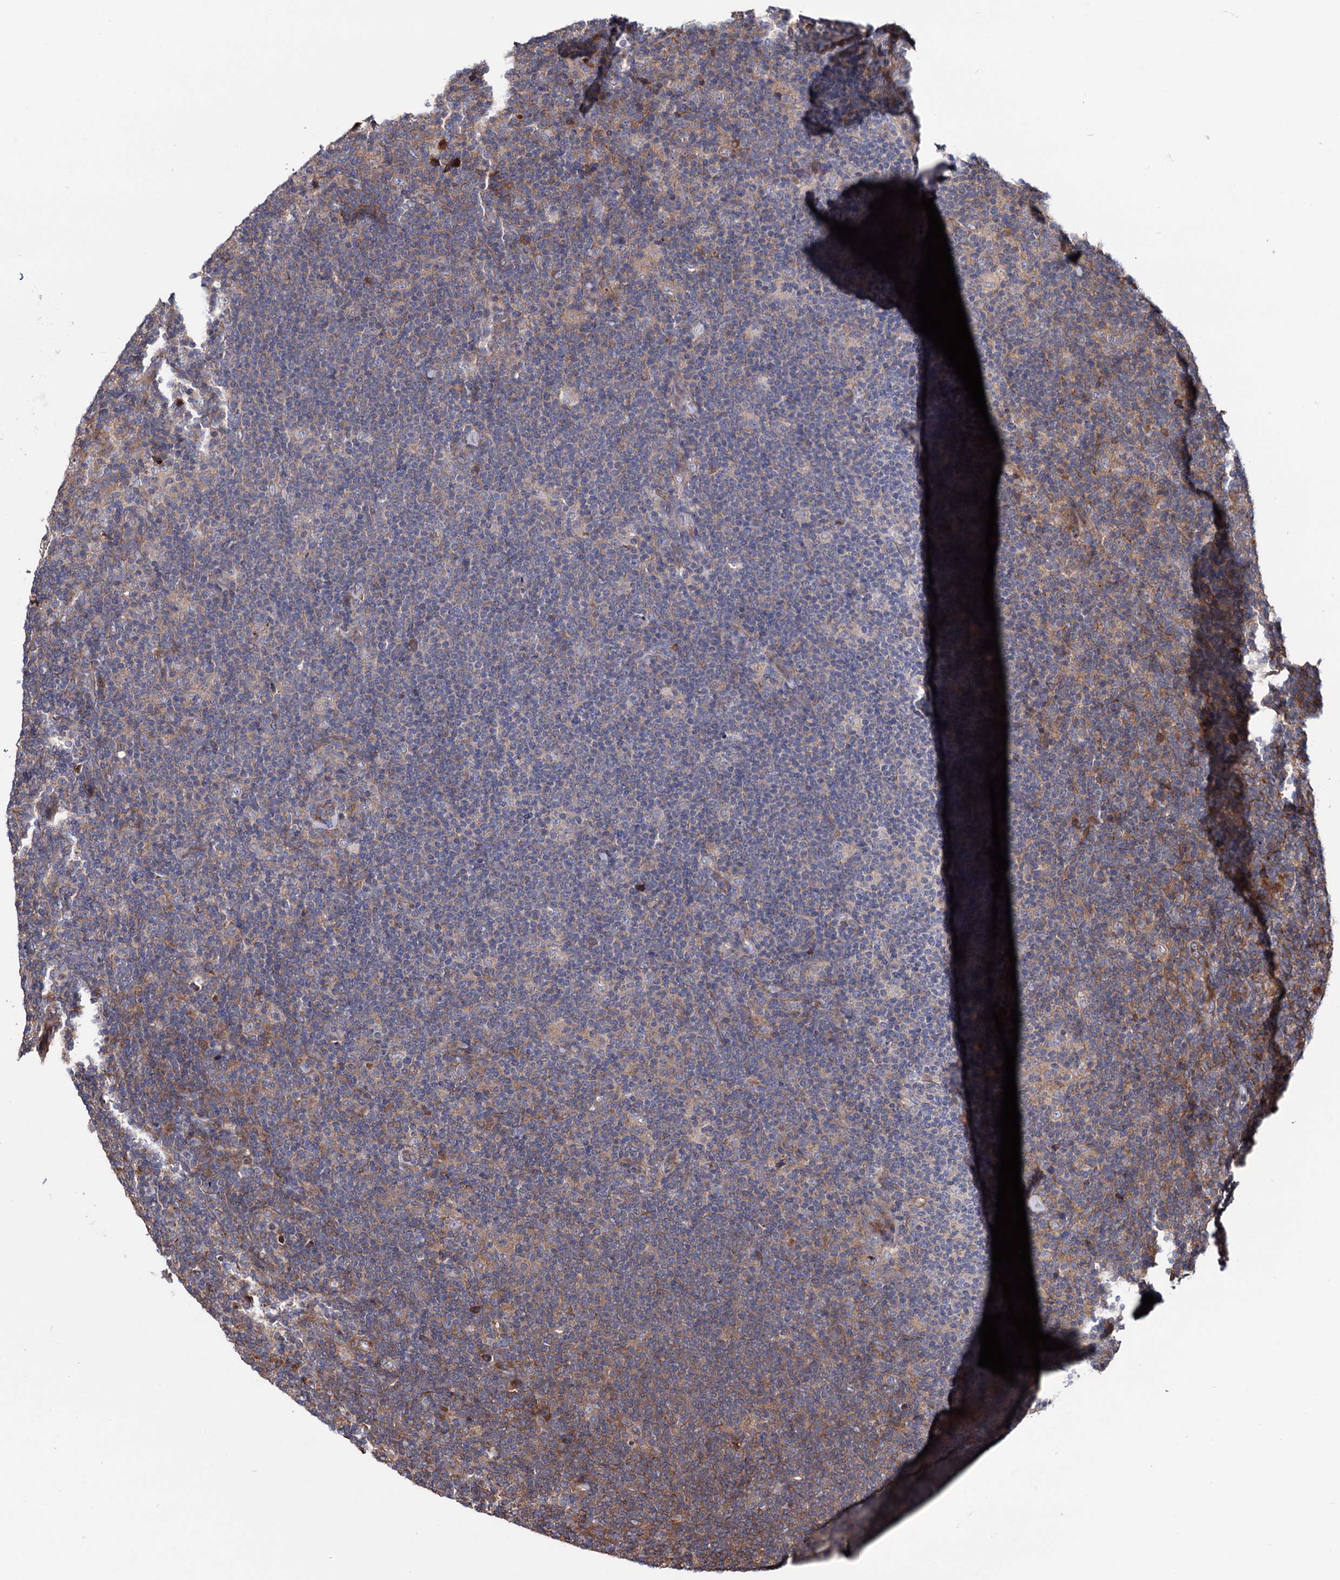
{"staining": {"intensity": "negative", "quantity": "none", "location": "none"}, "tissue": "lymphoma", "cell_type": "Tumor cells", "image_type": "cancer", "snomed": [{"axis": "morphology", "description": "Hodgkin's disease, NOS"}, {"axis": "topography", "description": "Lymph node"}], "caption": "A histopathology image of human Hodgkin's disease is negative for staining in tumor cells.", "gene": "FERMT2", "patient": {"sex": "female", "age": 57}}